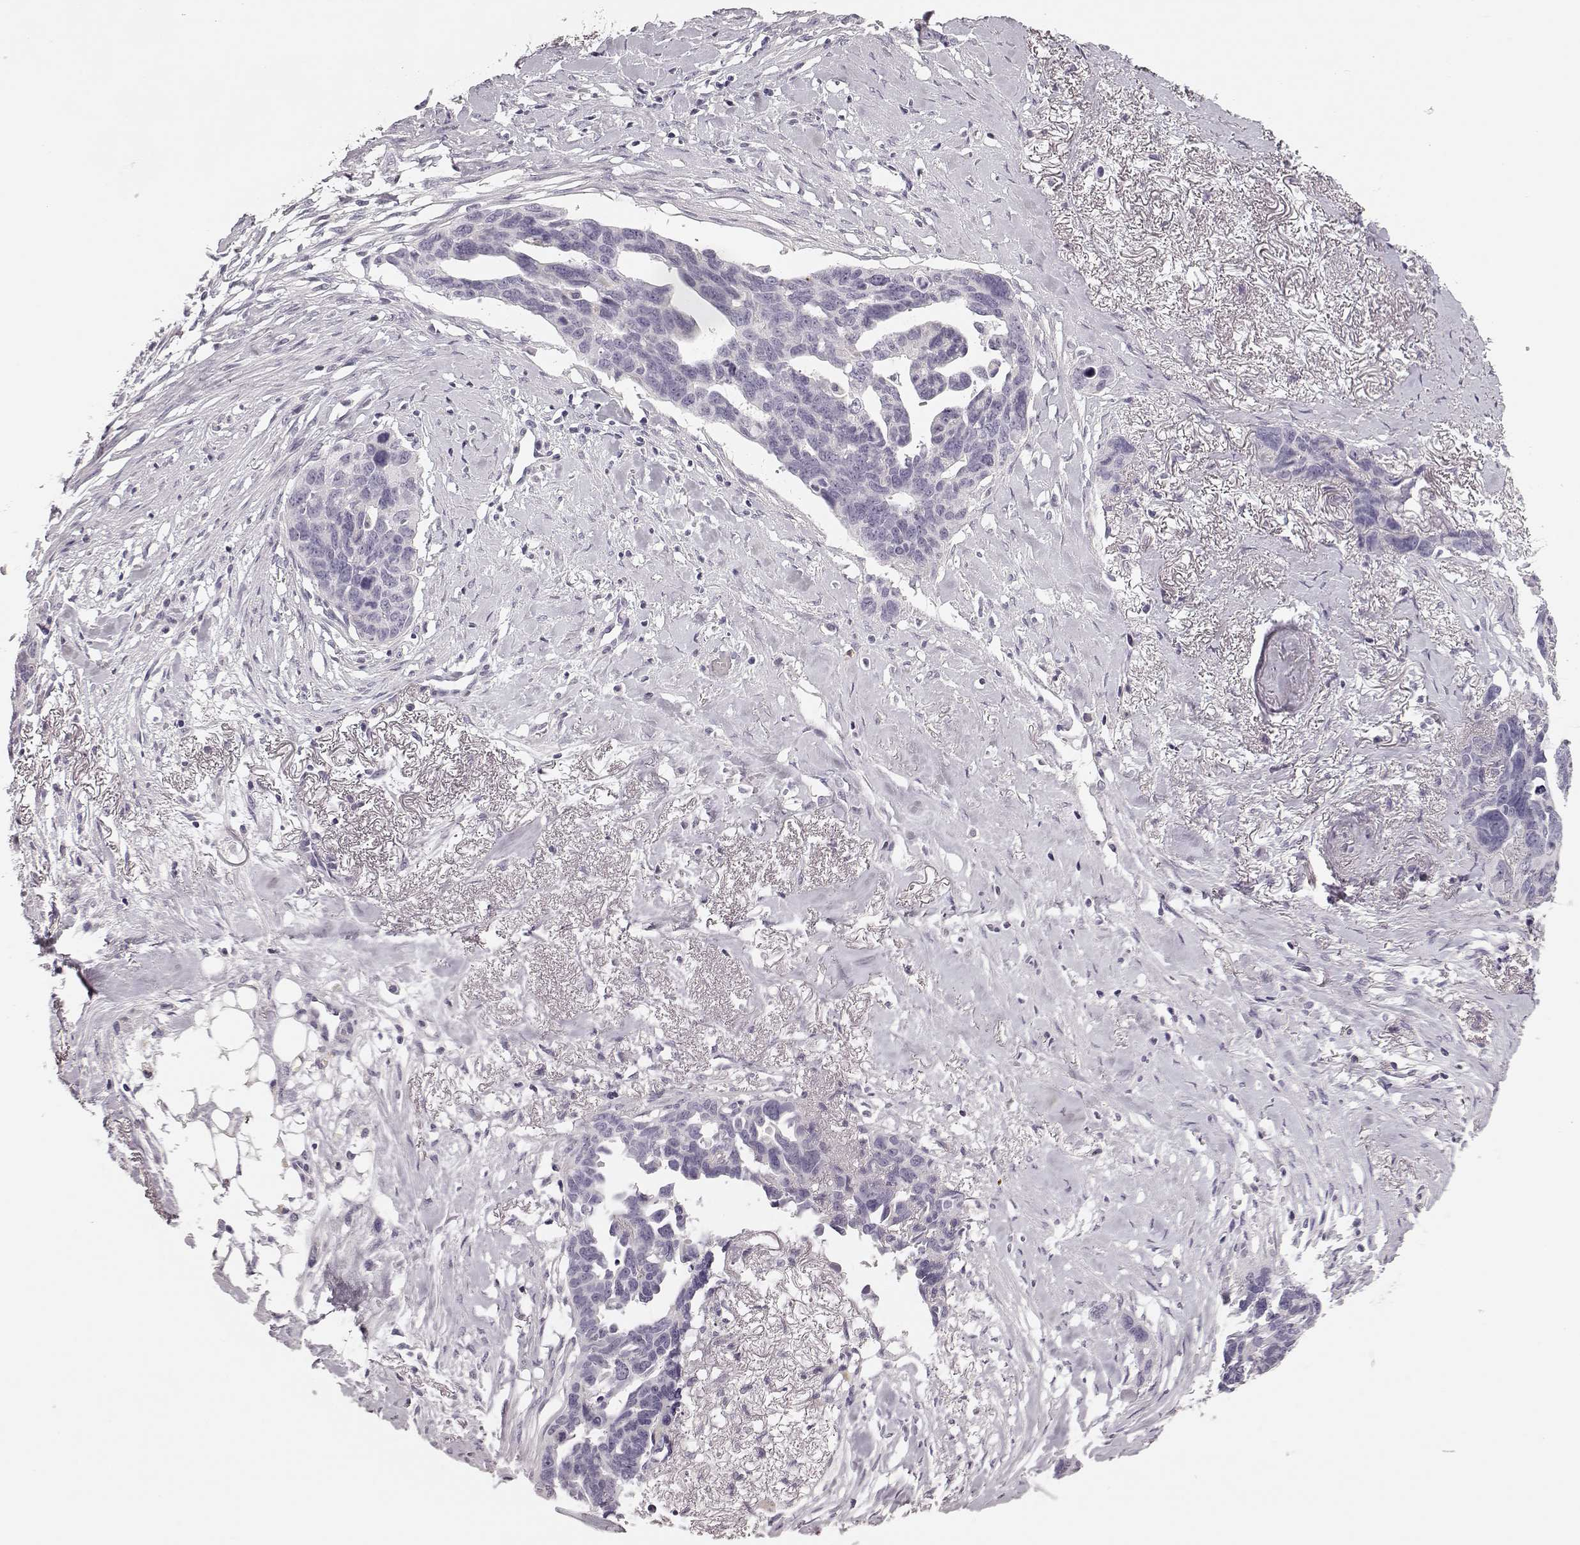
{"staining": {"intensity": "negative", "quantity": "none", "location": "none"}, "tissue": "ovarian cancer", "cell_type": "Tumor cells", "image_type": "cancer", "snomed": [{"axis": "morphology", "description": "Cystadenocarcinoma, serous, NOS"}, {"axis": "topography", "description": "Ovary"}], "caption": "IHC photomicrograph of neoplastic tissue: ovarian cancer (serous cystadenocarcinoma) stained with DAB (3,3'-diaminobenzidine) displays no significant protein staining in tumor cells.", "gene": "KIAA0319", "patient": {"sex": "female", "age": 69}}